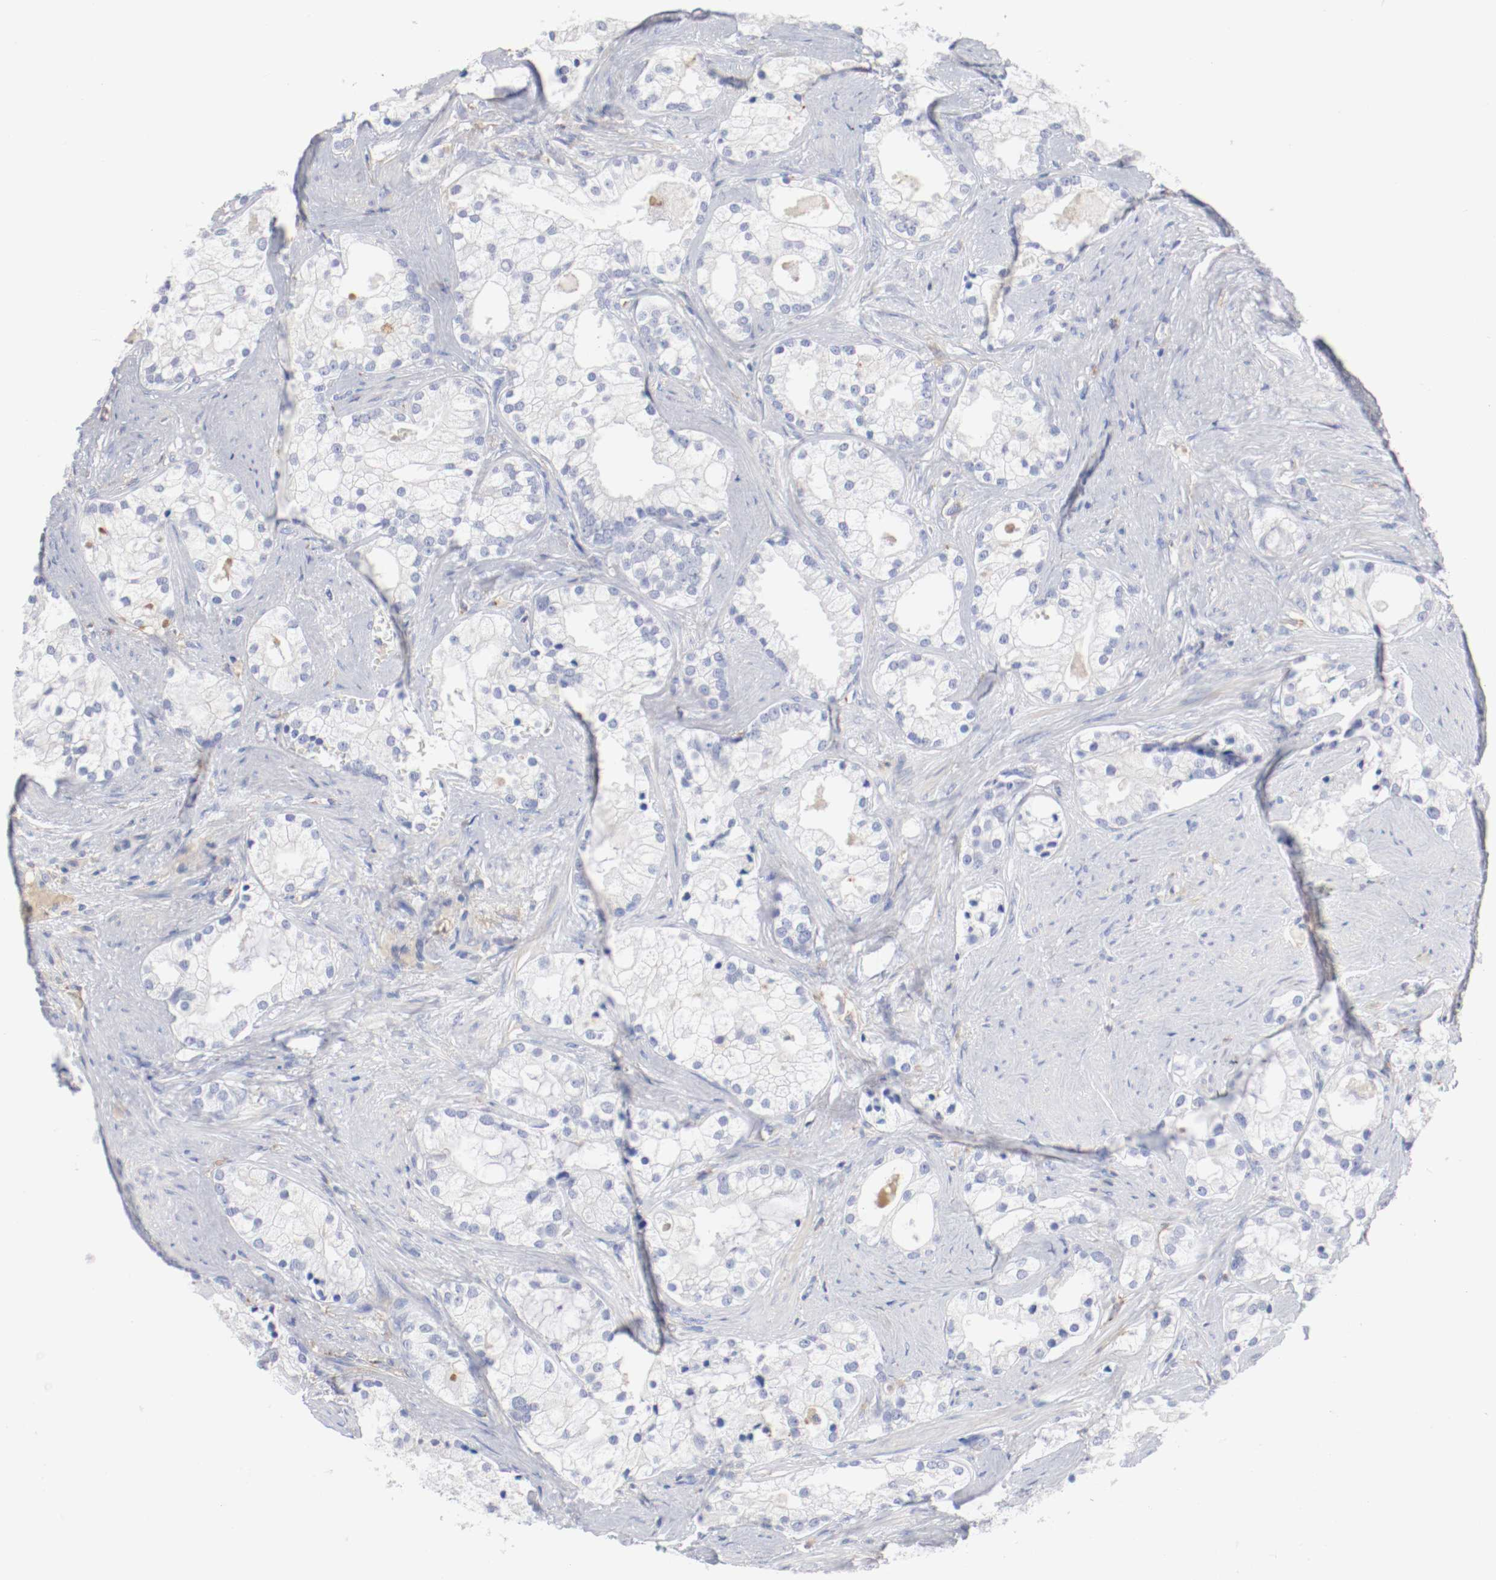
{"staining": {"intensity": "negative", "quantity": "none", "location": "none"}, "tissue": "prostate cancer", "cell_type": "Tumor cells", "image_type": "cancer", "snomed": [{"axis": "morphology", "description": "Adenocarcinoma, Low grade"}, {"axis": "topography", "description": "Prostate"}], "caption": "Image shows no significant protein staining in tumor cells of prostate cancer.", "gene": "FGFBP1", "patient": {"sex": "male", "age": 58}}